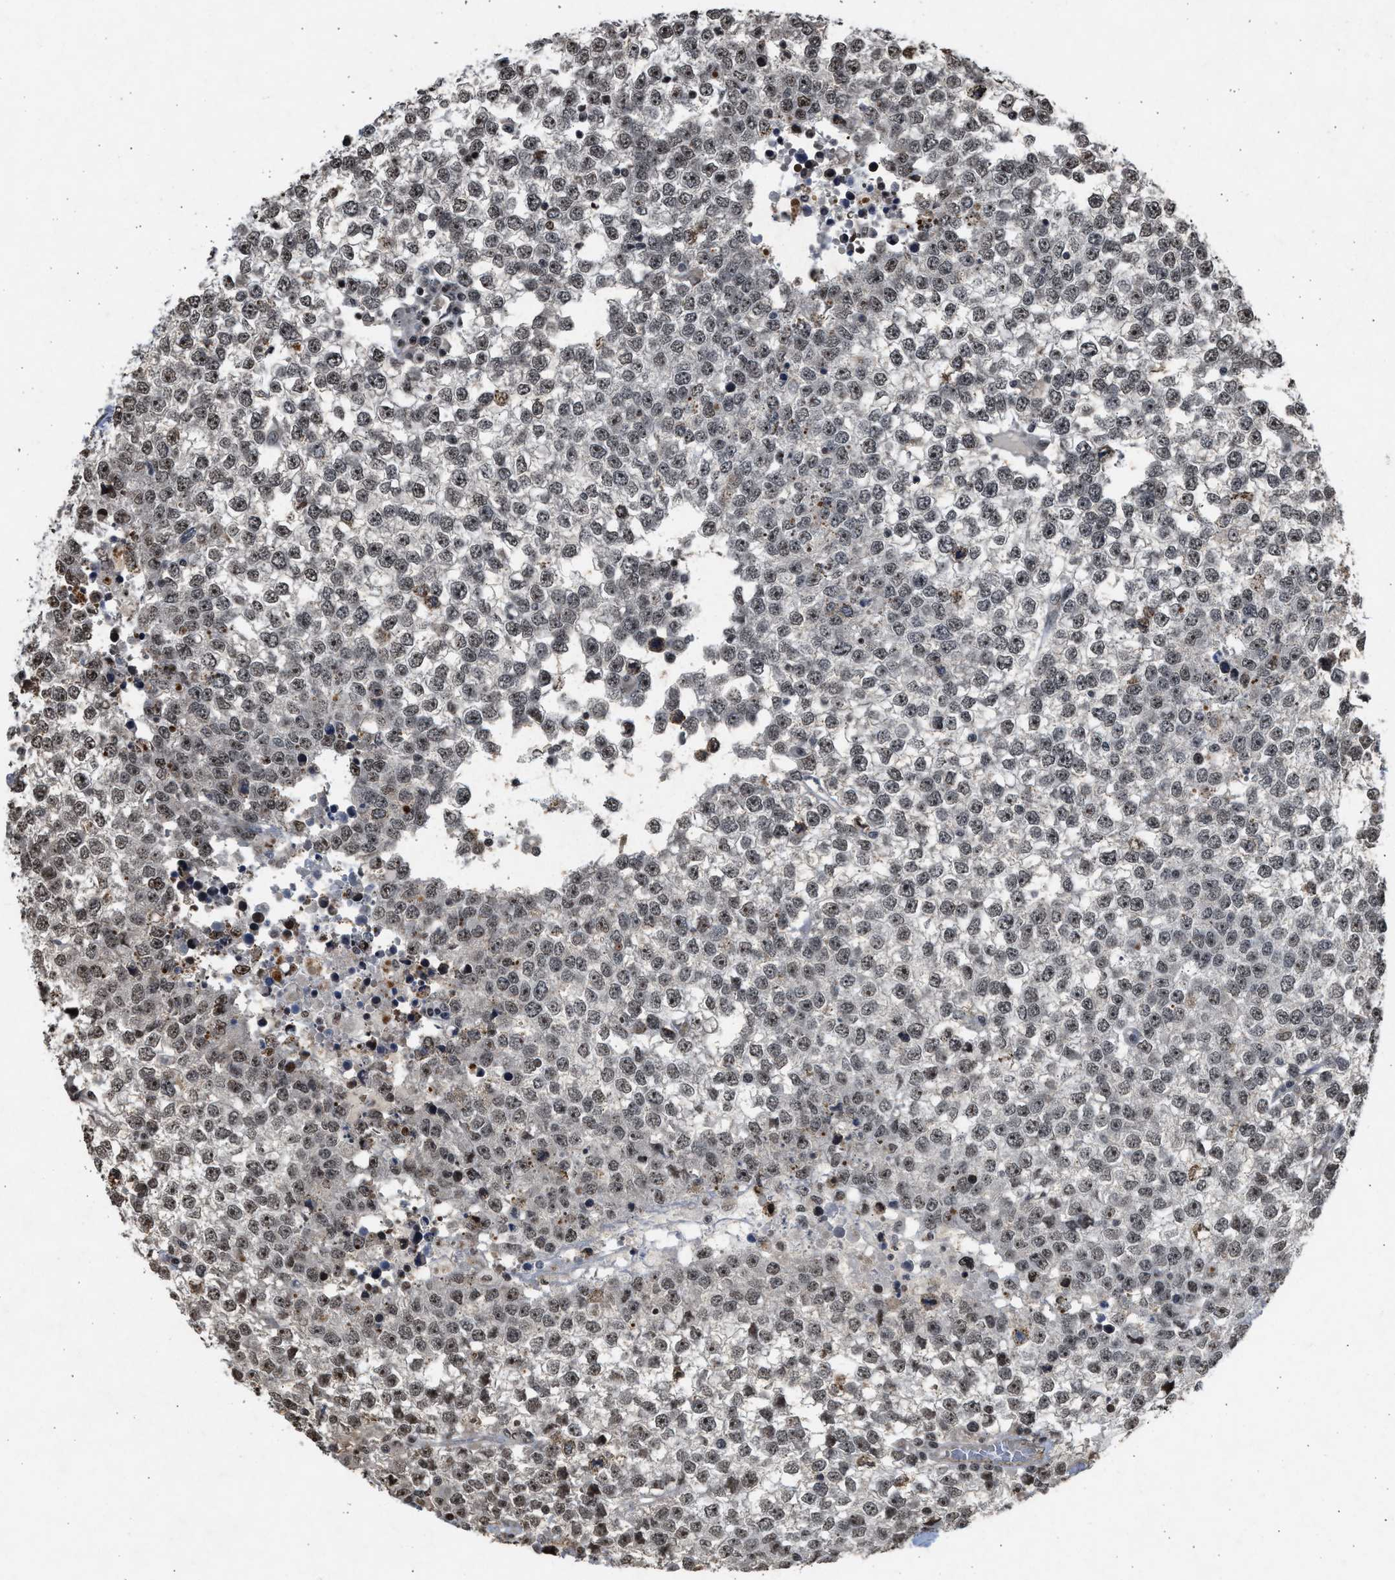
{"staining": {"intensity": "strong", "quantity": ">75%", "location": "nuclear"}, "tissue": "testis cancer", "cell_type": "Tumor cells", "image_type": "cancer", "snomed": [{"axis": "morphology", "description": "Seminoma, NOS"}, {"axis": "topography", "description": "Testis"}], "caption": "Protein staining exhibits strong nuclear positivity in approximately >75% of tumor cells in testis seminoma.", "gene": "TFDP2", "patient": {"sex": "male", "age": 65}}